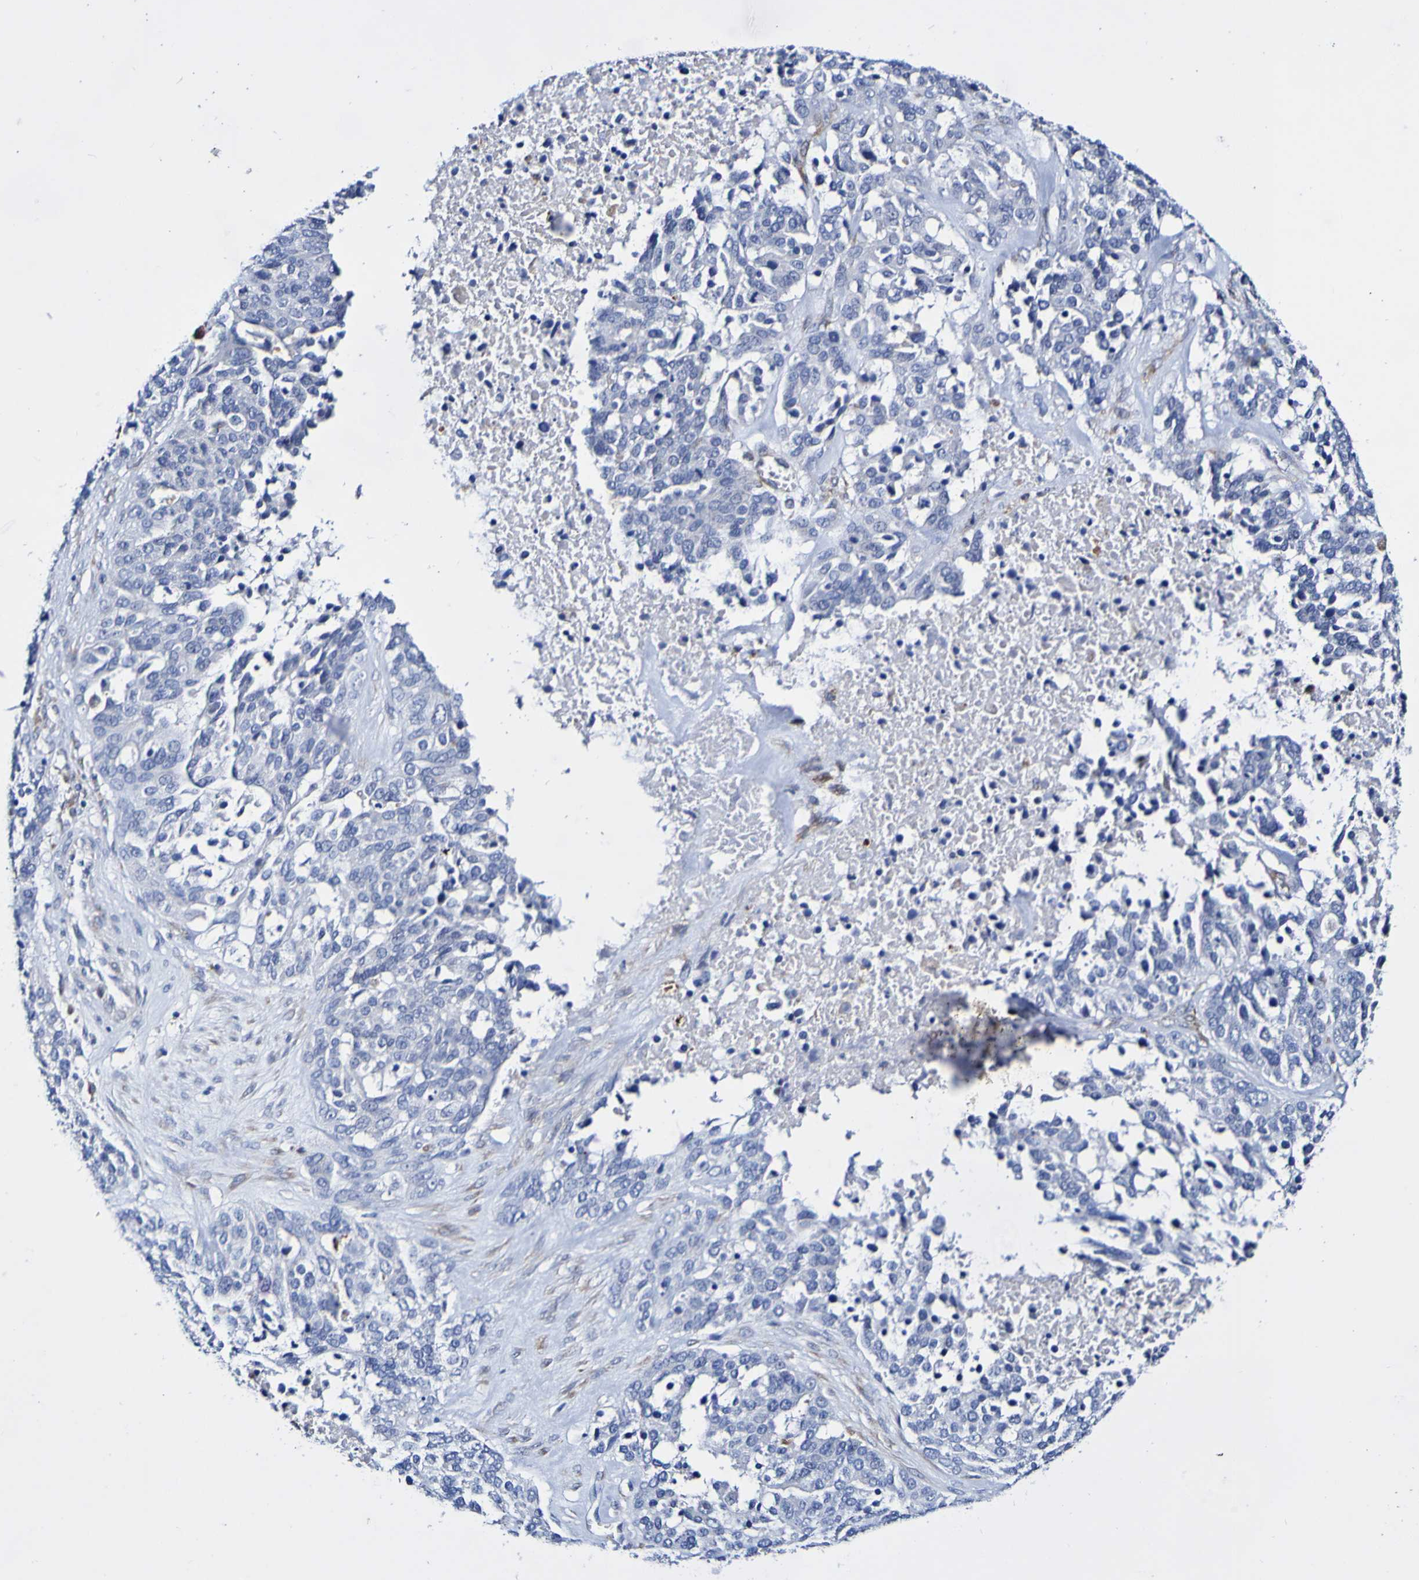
{"staining": {"intensity": "negative", "quantity": "none", "location": "none"}, "tissue": "ovarian cancer", "cell_type": "Tumor cells", "image_type": "cancer", "snomed": [{"axis": "morphology", "description": "Cystadenocarcinoma, serous, NOS"}, {"axis": "topography", "description": "Ovary"}], "caption": "The micrograph displays no staining of tumor cells in ovarian cancer. (IHC, brightfield microscopy, high magnification).", "gene": "SEZ6", "patient": {"sex": "female", "age": 44}}